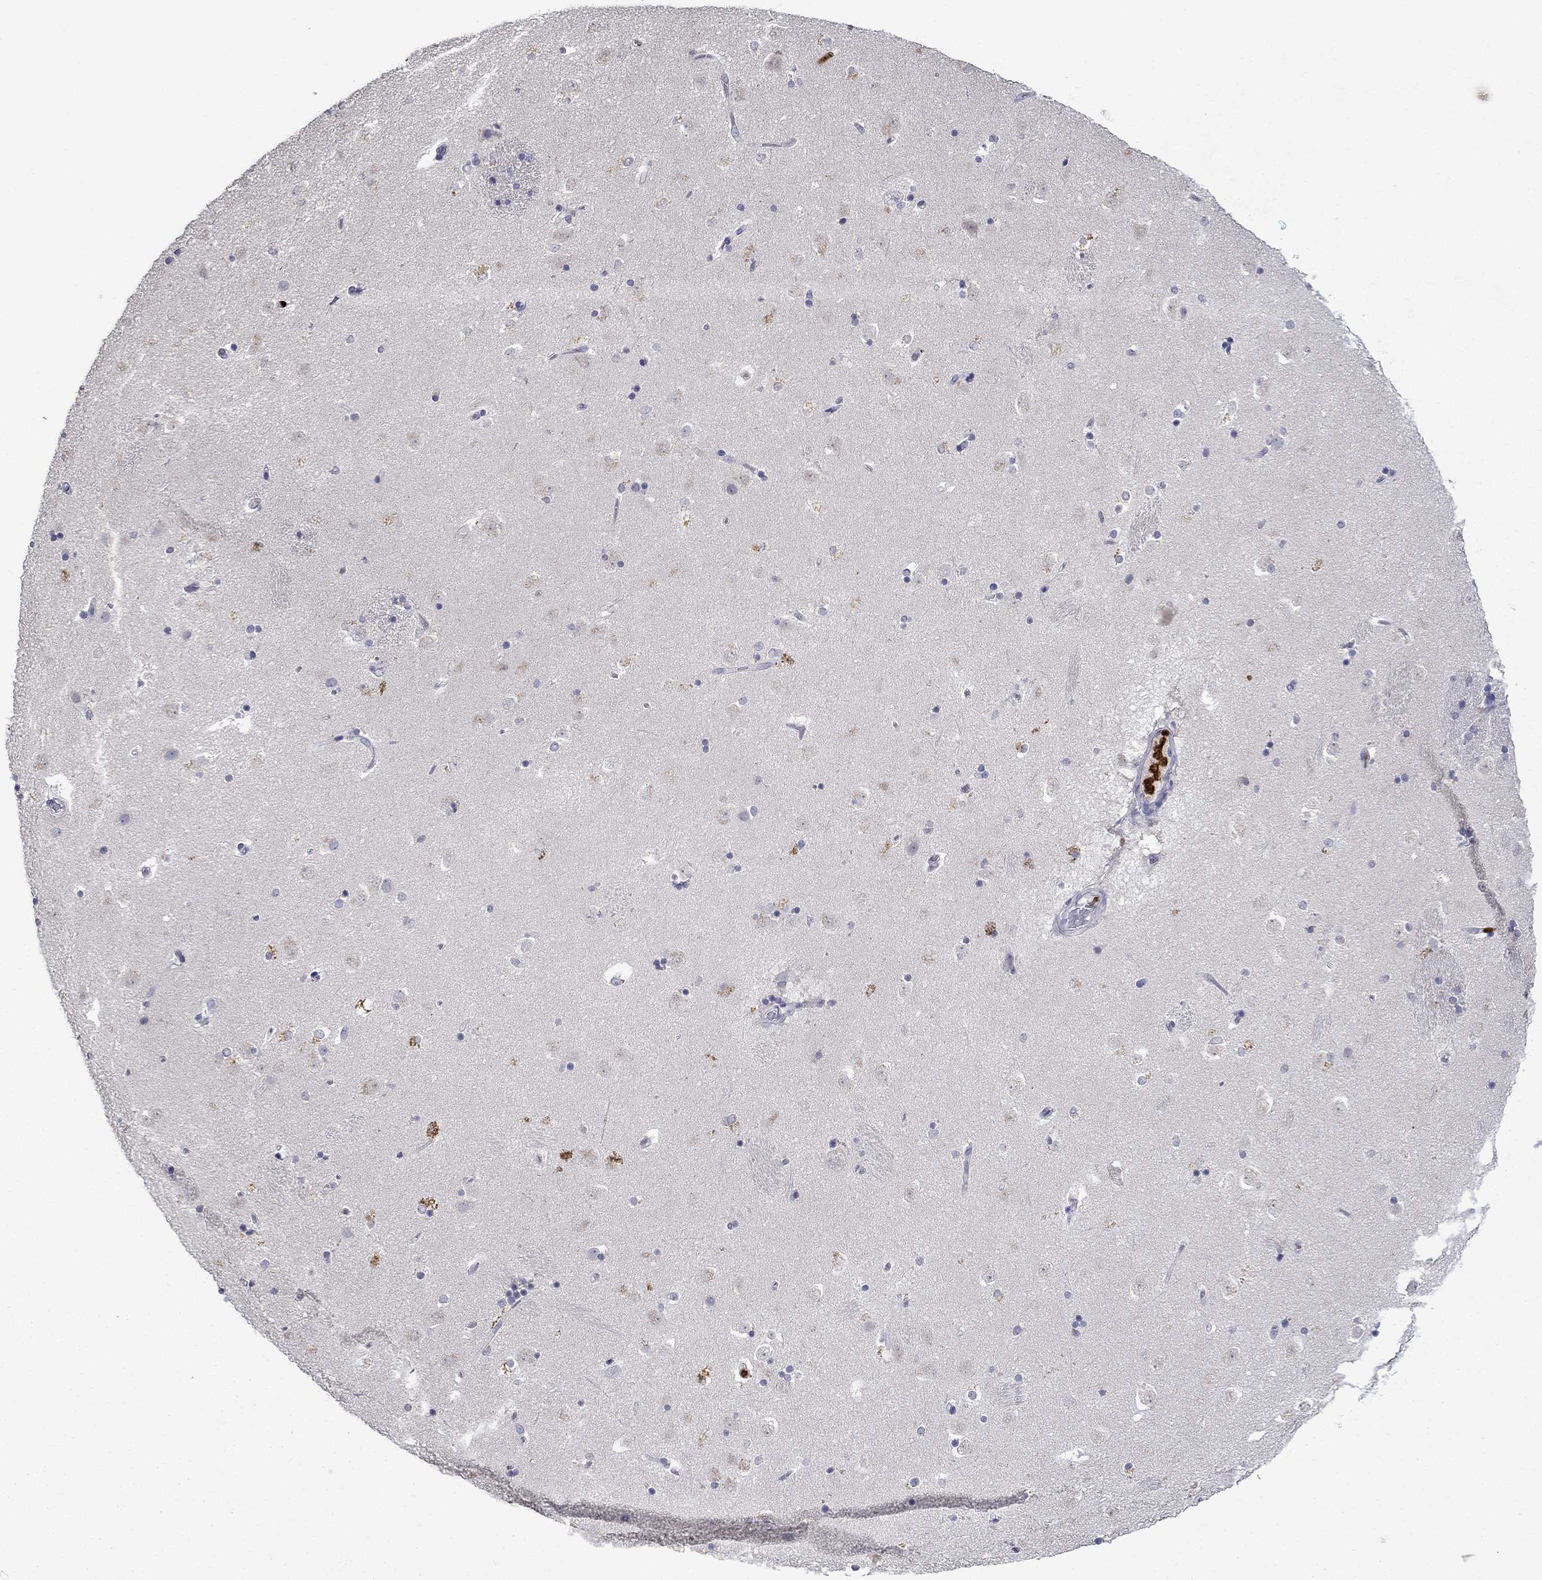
{"staining": {"intensity": "moderate", "quantity": "<25%", "location": "cytoplasmic/membranous"}, "tissue": "caudate", "cell_type": "Glial cells", "image_type": "normal", "snomed": [{"axis": "morphology", "description": "Normal tissue, NOS"}, {"axis": "topography", "description": "Lateral ventricle wall"}], "caption": "Immunohistochemical staining of normal human caudate demonstrates <25% levels of moderate cytoplasmic/membranous protein positivity in about <25% of glial cells. (IHC, brightfield microscopy, high magnification).", "gene": "IRF5", "patient": {"sex": "male", "age": 51}}